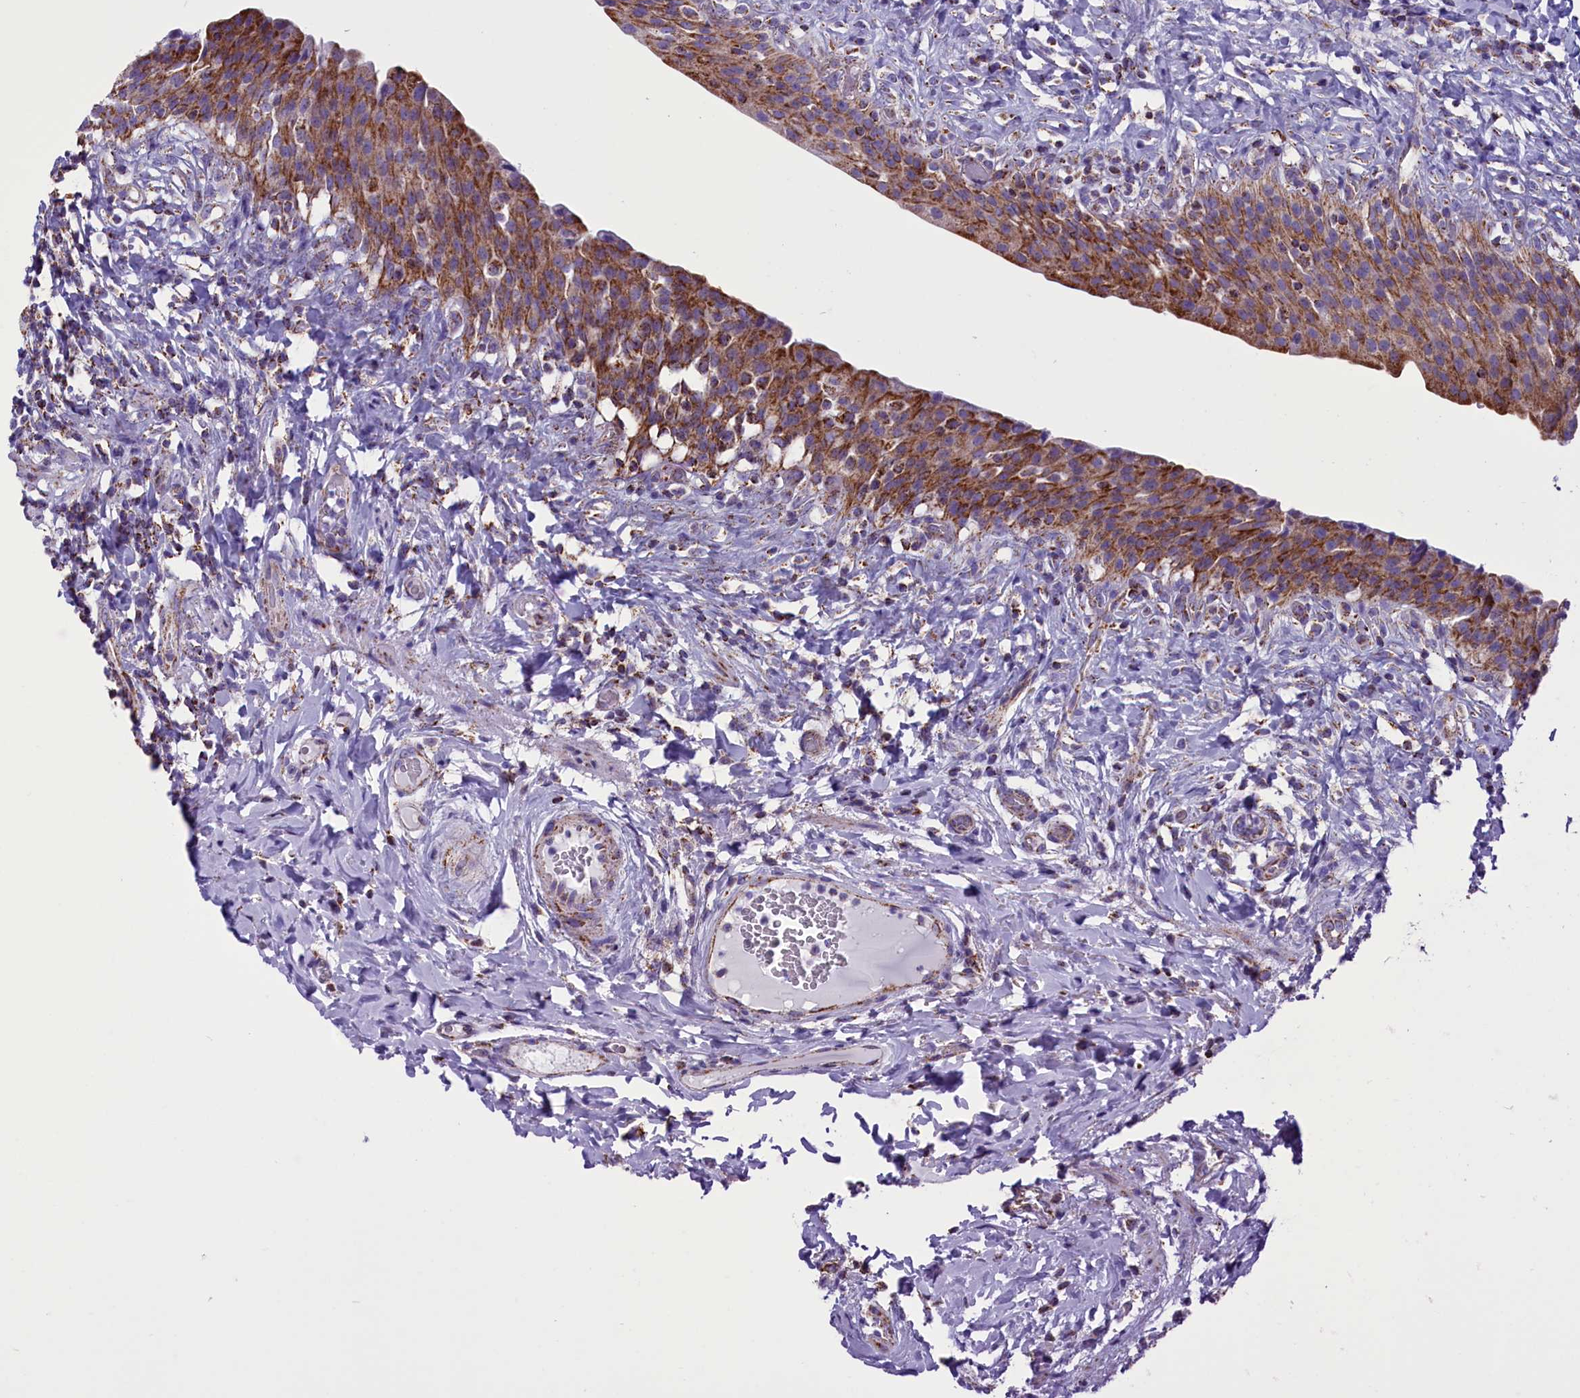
{"staining": {"intensity": "moderate", "quantity": ">75%", "location": "cytoplasmic/membranous"}, "tissue": "urinary bladder", "cell_type": "Urothelial cells", "image_type": "normal", "snomed": [{"axis": "morphology", "description": "Normal tissue, NOS"}, {"axis": "morphology", "description": "Inflammation, NOS"}, {"axis": "topography", "description": "Urinary bladder"}], "caption": "Immunohistochemical staining of unremarkable urinary bladder shows medium levels of moderate cytoplasmic/membranous staining in about >75% of urothelial cells. (brown staining indicates protein expression, while blue staining denotes nuclei).", "gene": "ICA1L", "patient": {"sex": "male", "age": 64}}